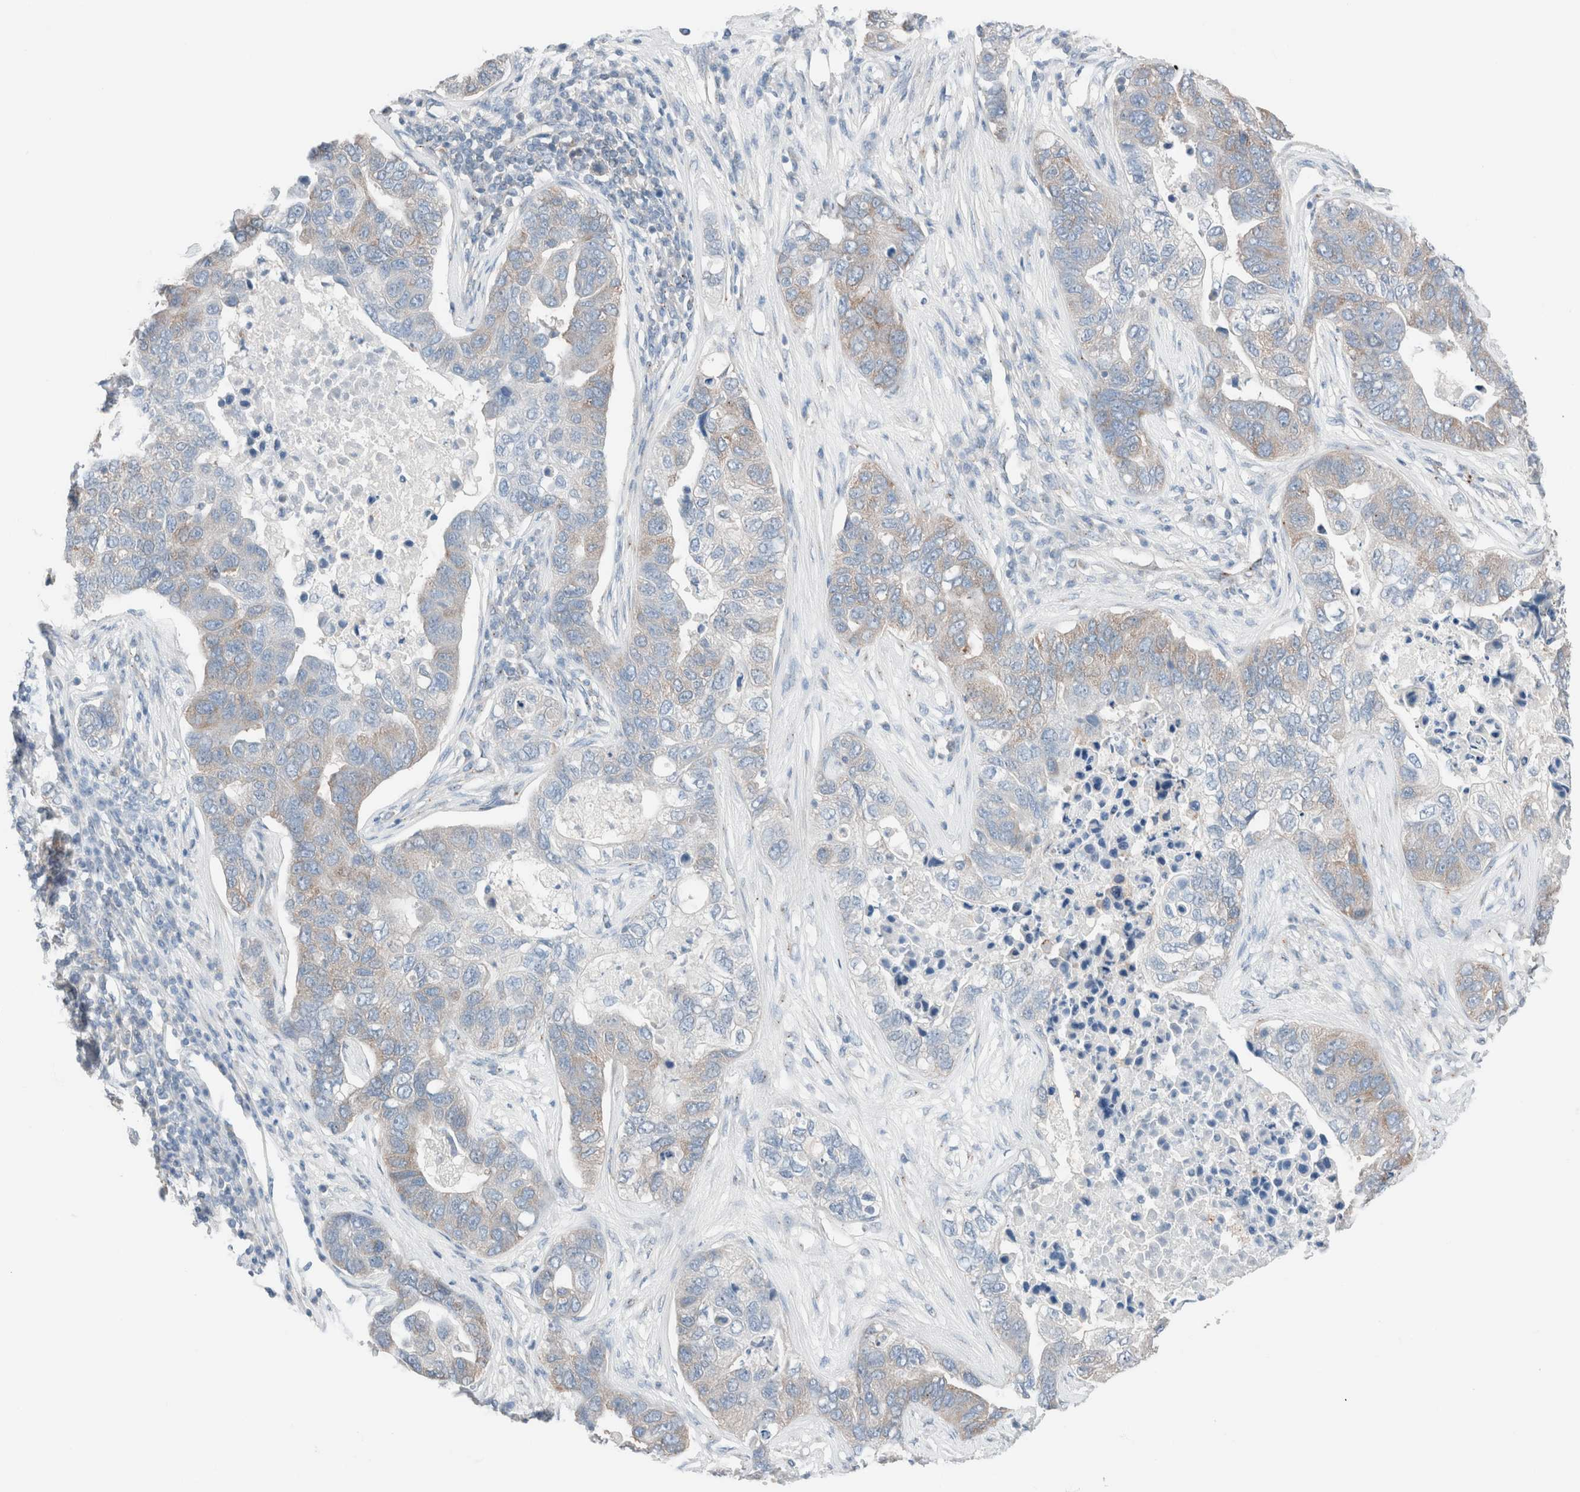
{"staining": {"intensity": "weak", "quantity": "<25%", "location": "cytoplasmic/membranous"}, "tissue": "pancreatic cancer", "cell_type": "Tumor cells", "image_type": "cancer", "snomed": [{"axis": "morphology", "description": "Adenocarcinoma, NOS"}, {"axis": "topography", "description": "Pancreas"}], "caption": "Immunohistochemical staining of human adenocarcinoma (pancreatic) demonstrates no significant positivity in tumor cells.", "gene": "CASC3", "patient": {"sex": "female", "age": 61}}